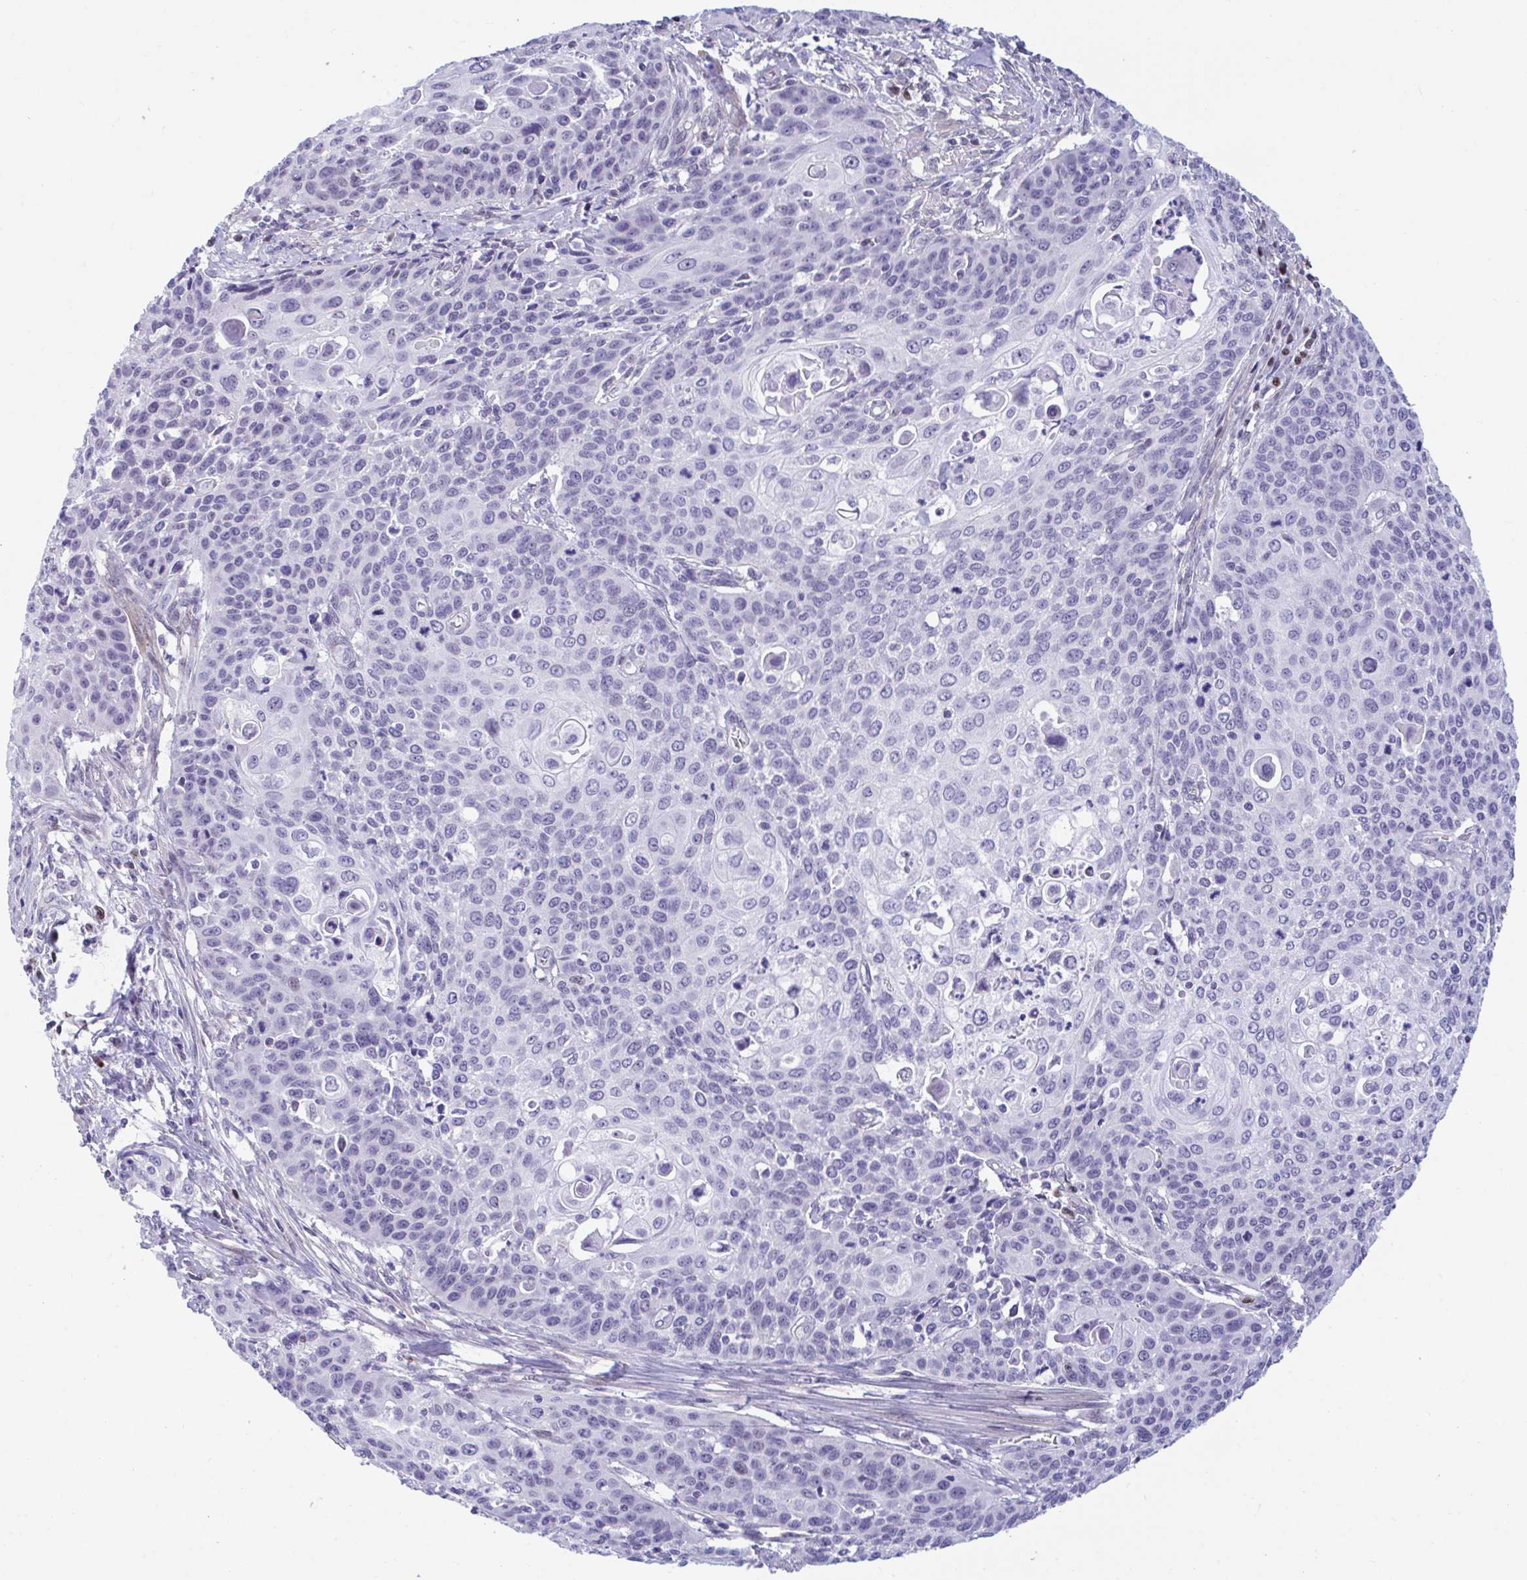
{"staining": {"intensity": "negative", "quantity": "none", "location": "none"}, "tissue": "cervical cancer", "cell_type": "Tumor cells", "image_type": "cancer", "snomed": [{"axis": "morphology", "description": "Squamous cell carcinoma, NOS"}, {"axis": "topography", "description": "Cervix"}], "caption": "Tumor cells show no significant staining in squamous cell carcinoma (cervical).", "gene": "SLC25A51", "patient": {"sex": "female", "age": 65}}